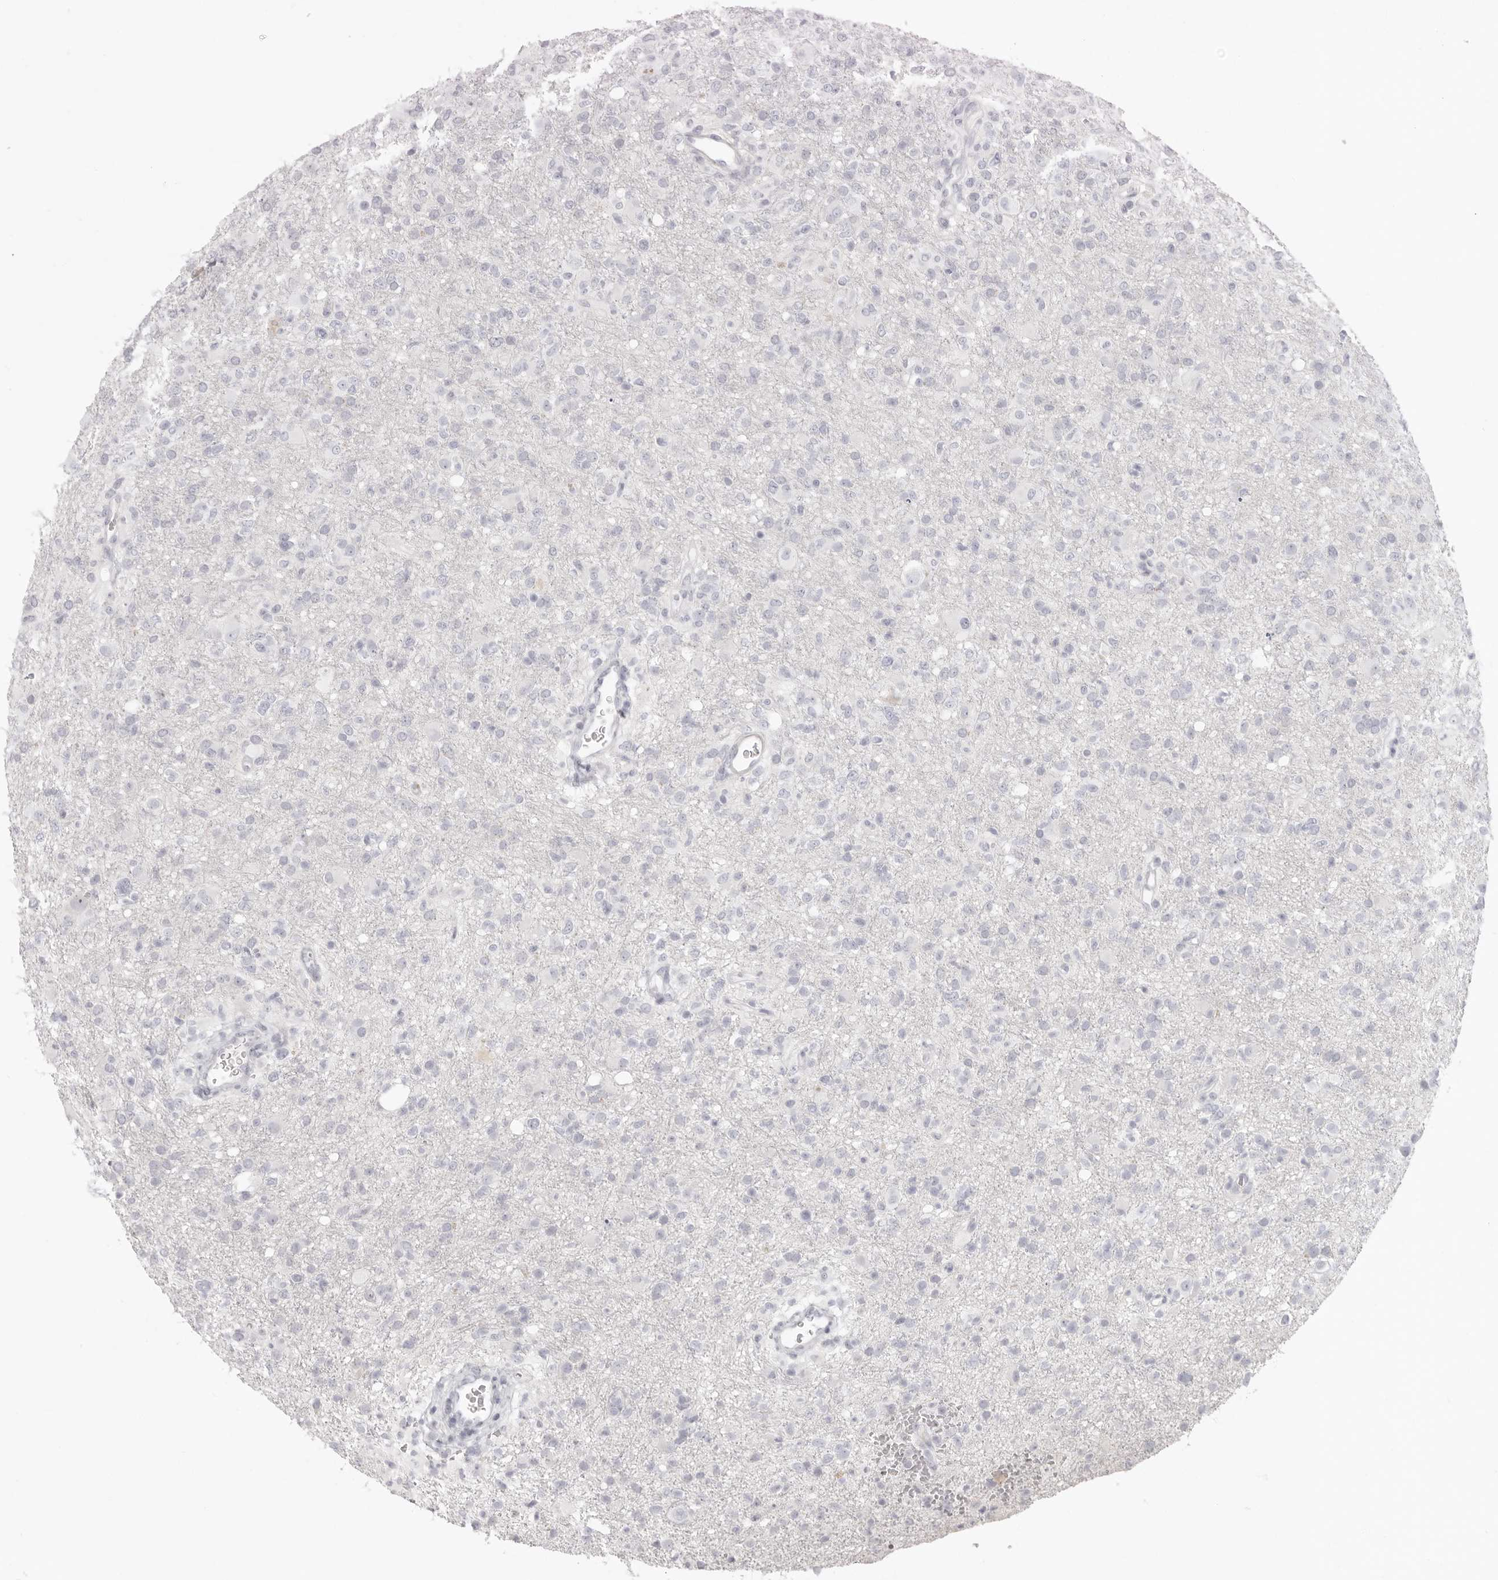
{"staining": {"intensity": "negative", "quantity": "none", "location": "none"}, "tissue": "glioma", "cell_type": "Tumor cells", "image_type": "cancer", "snomed": [{"axis": "morphology", "description": "Glioma, malignant, High grade"}, {"axis": "topography", "description": "Brain"}], "caption": "IHC histopathology image of neoplastic tissue: human glioma stained with DAB (3,3'-diaminobenzidine) shows no significant protein staining in tumor cells.", "gene": "RXFP1", "patient": {"sex": "female", "age": 57}}